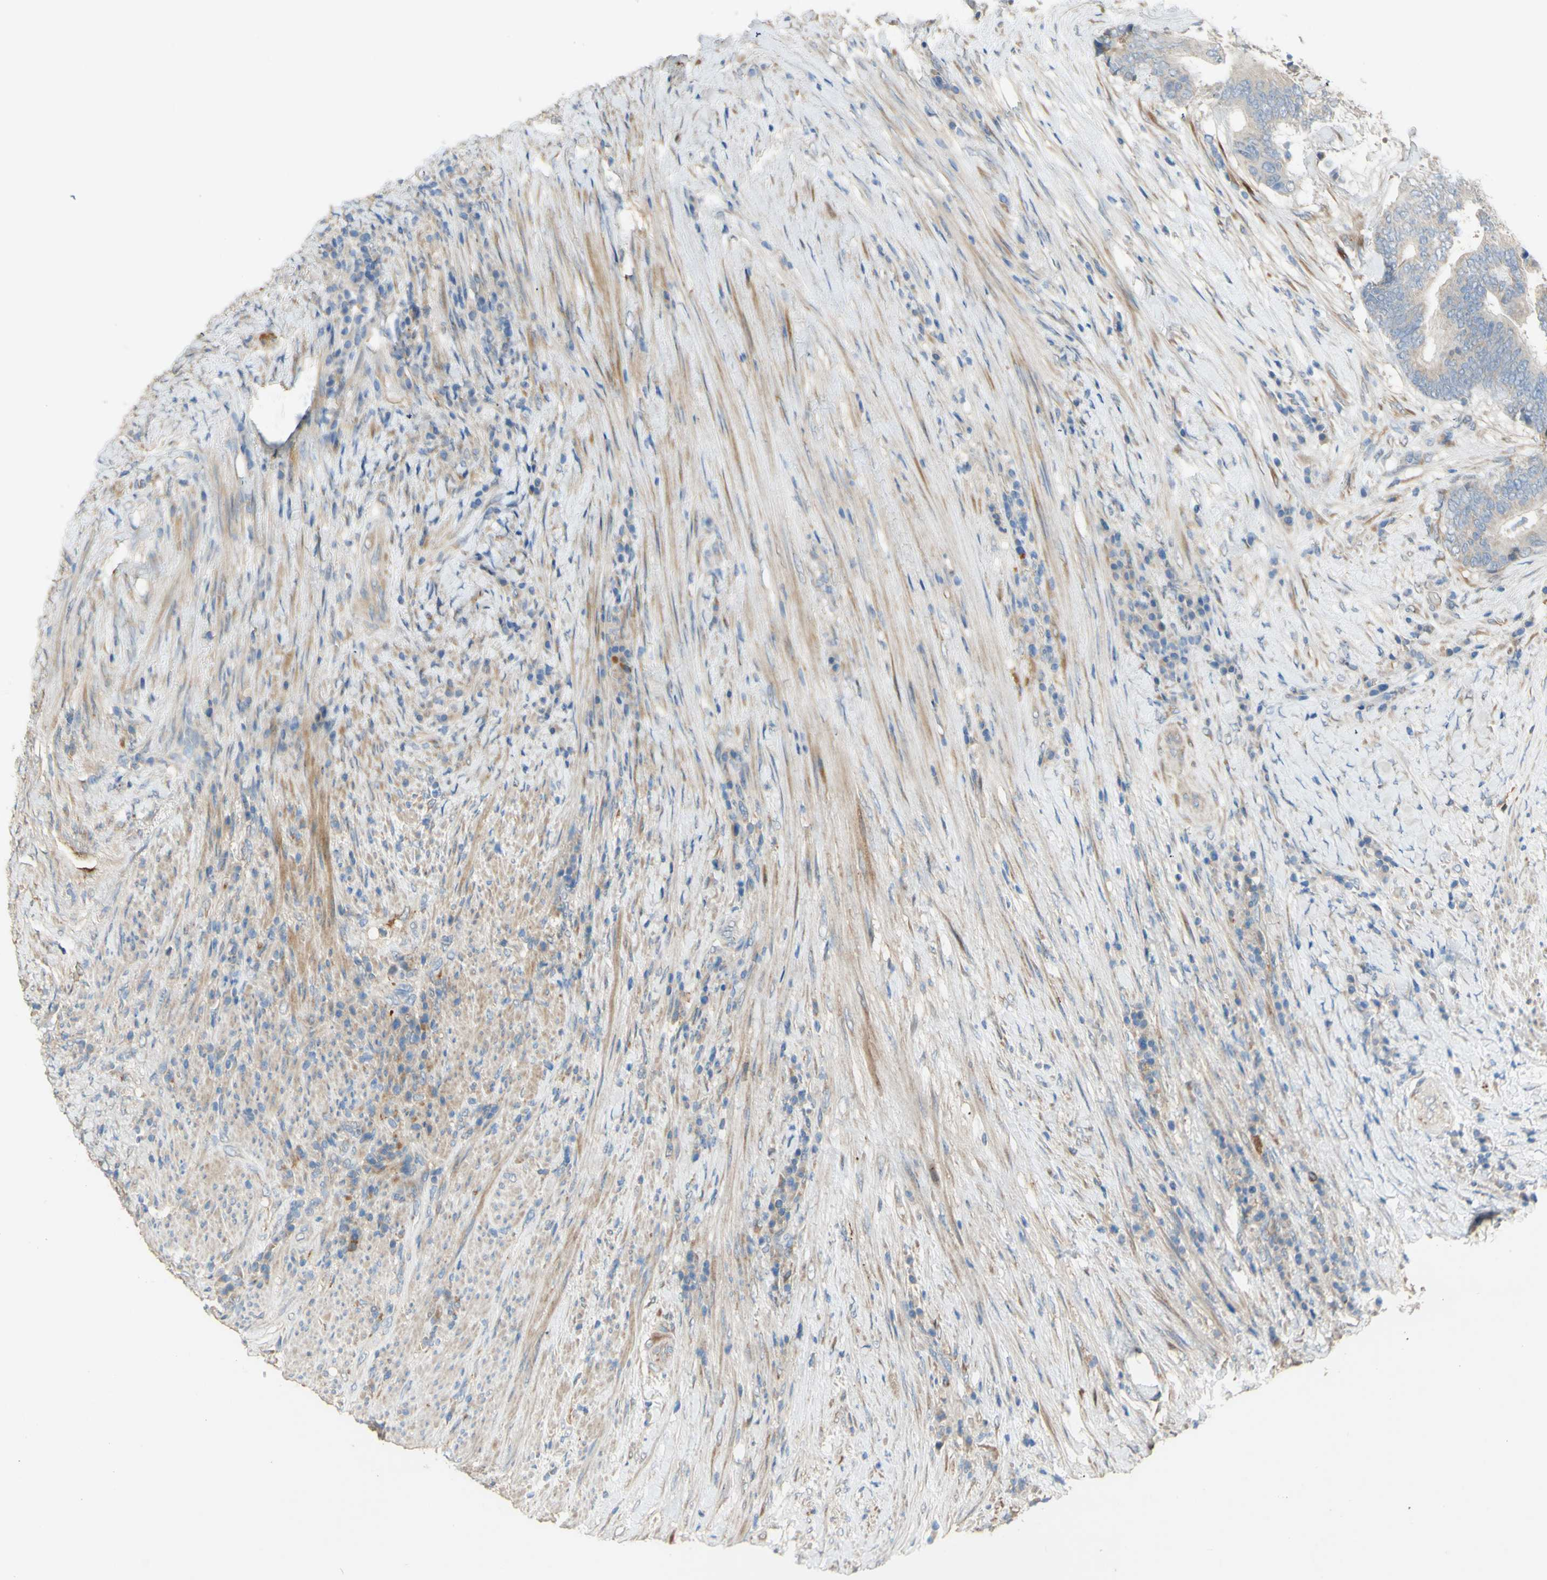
{"staining": {"intensity": "weak", "quantity": ">75%", "location": "cytoplasmic/membranous"}, "tissue": "colorectal cancer", "cell_type": "Tumor cells", "image_type": "cancer", "snomed": [{"axis": "morphology", "description": "Adenocarcinoma, NOS"}, {"axis": "topography", "description": "Rectum"}], "caption": "Brown immunohistochemical staining in colorectal cancer demonstrates weak cytoplasmic/membranous positivity in approximately >75% of tumor cells. The protein is shown in brown color, while the nuclei are stained blue.", "gene": "DKK3", "patient": {"sex": "male", "age": 72}}